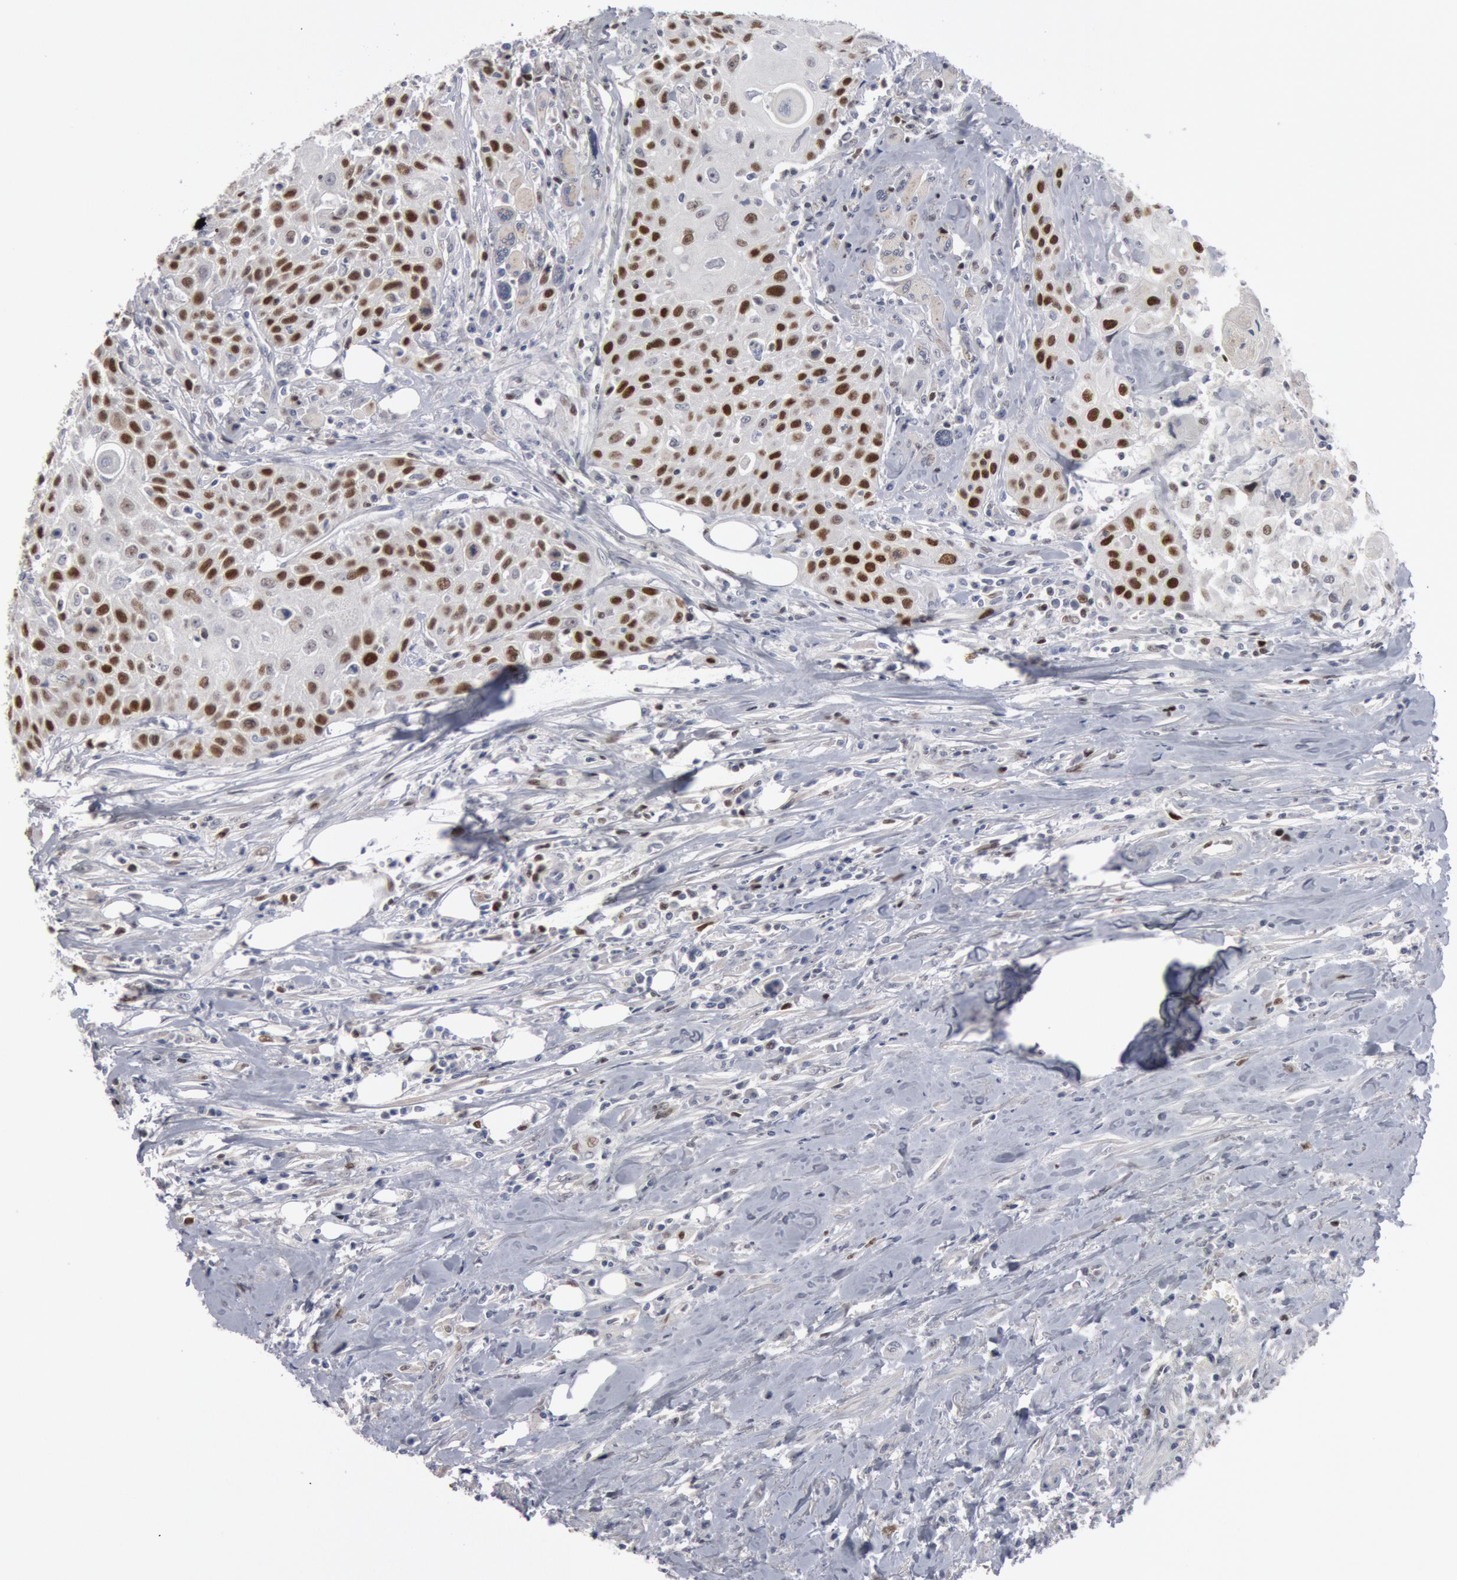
{"staining": {"intensity": "strong", "quantity": "25%-75%", "location": "nuclear"}, "tissue": "head and neck cancer", "cell_type": "Tumor cells", "image_type": "cancer", "snomed": [{"axis": "morphology", "description": "Squamous cell carcinoma, NOS"}, {"axis": "topography", "description": "Oral tissue"}, {"axis": "topography", "description": "Head-Neck"}], "caption": "This photomicrograph demonstrates head and neck cancer stained with IHC to label a protein in brown. The nuclear of tumor cells show strong positivity for the protein. Nuclei are counter-stained blue.", "gene": "WDHD1", "patient": {"sex": "female", "age": 82}}